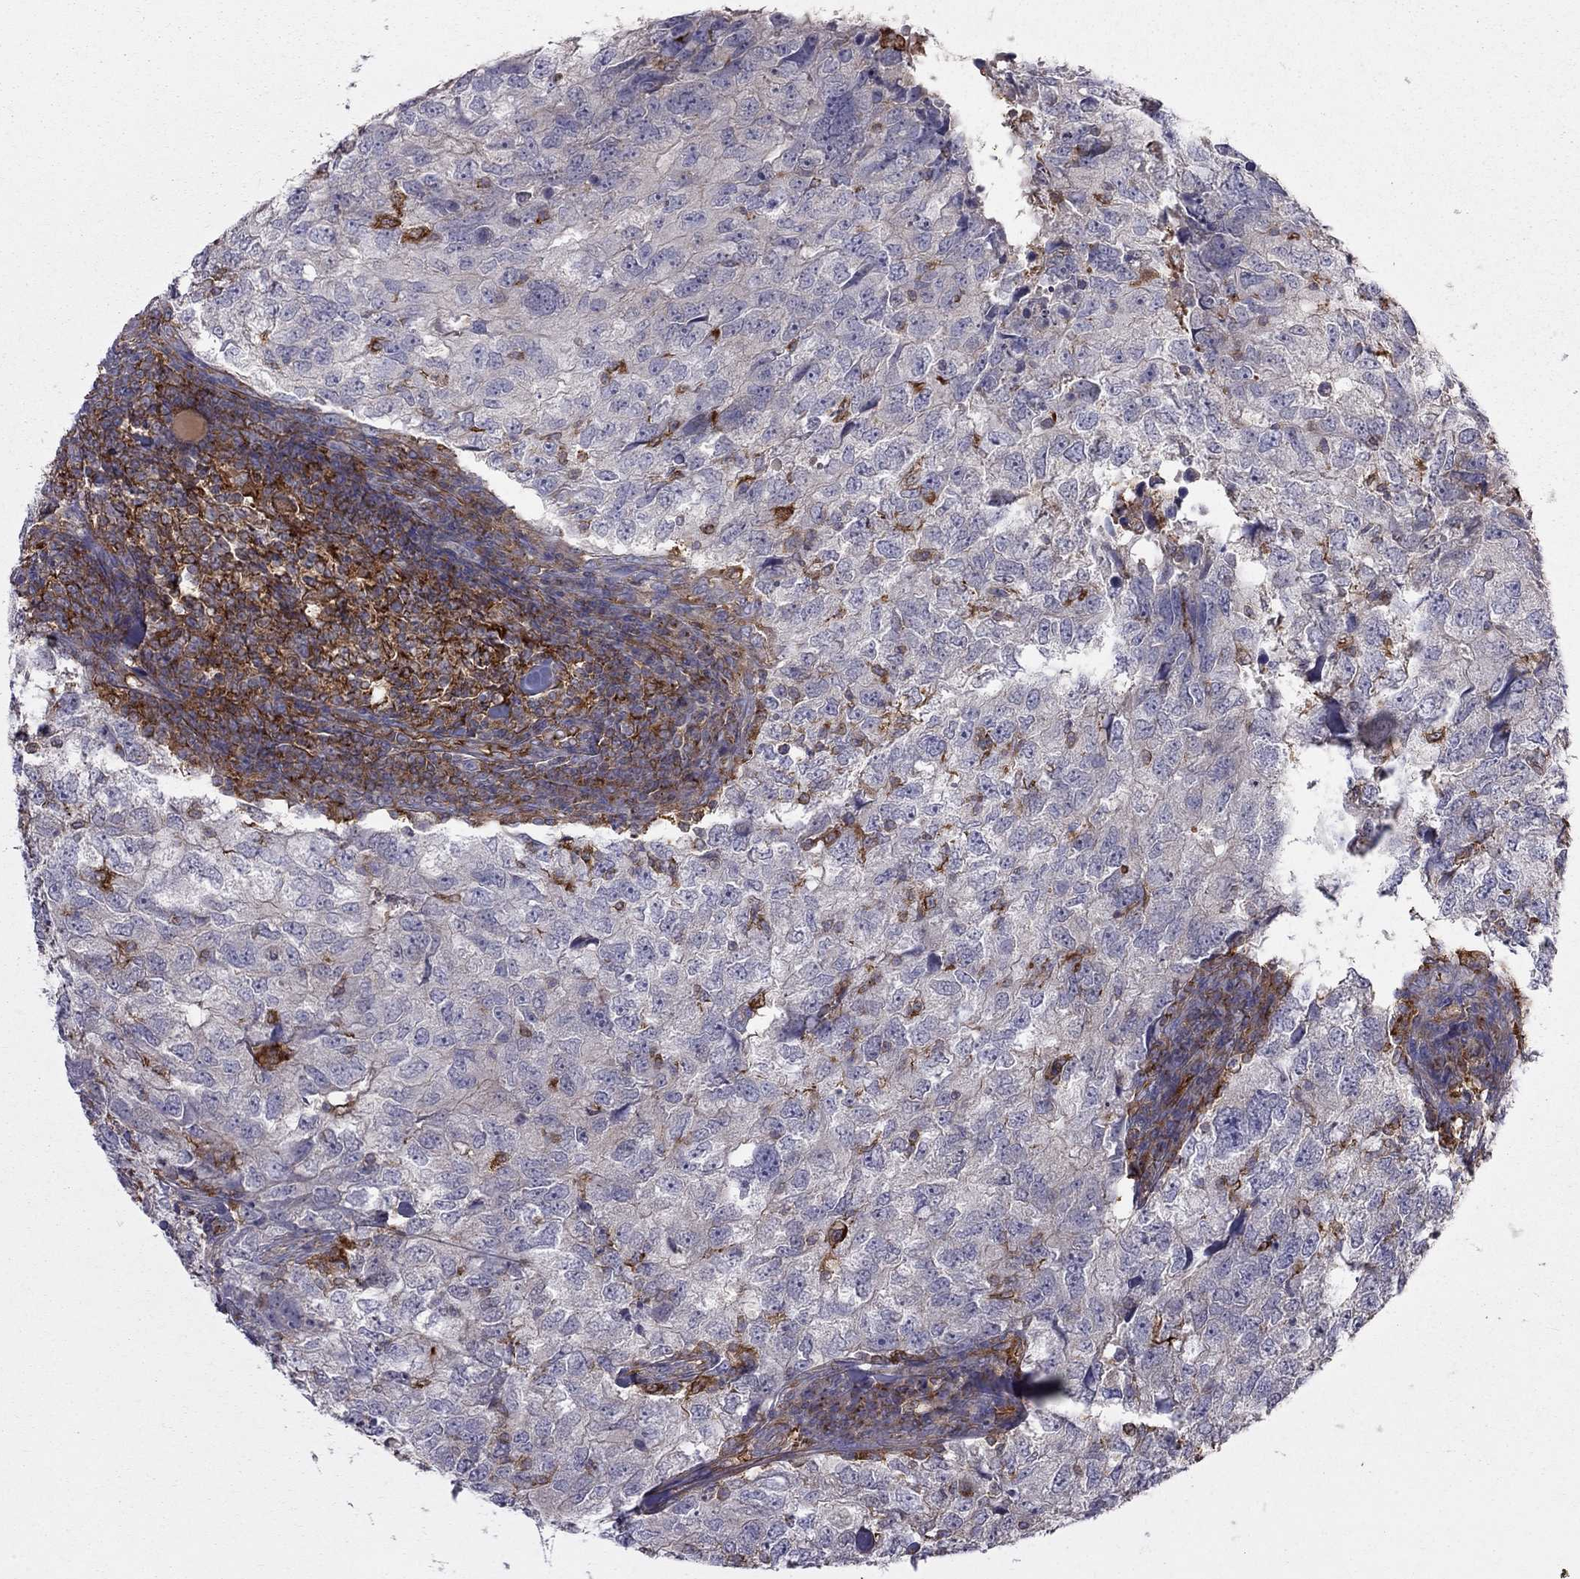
{"staining": {"intensity": "negative", "quantity": "none", "location": "none"}, "tissue": "breast cancer", "cell_type": "Tumor cells", "image_type": "cancer", "snomed": [{"axis": "morphology", "description": "Duct carcinoma"}, {"axis": "topography", "description": "Breast"}], "caption": "Breast cancer was stained to show a protein in brown. There is no significant positivity in tumor cells.", "gene": "EIF4E3", "patient": {"sex": "female", "age": 30}}